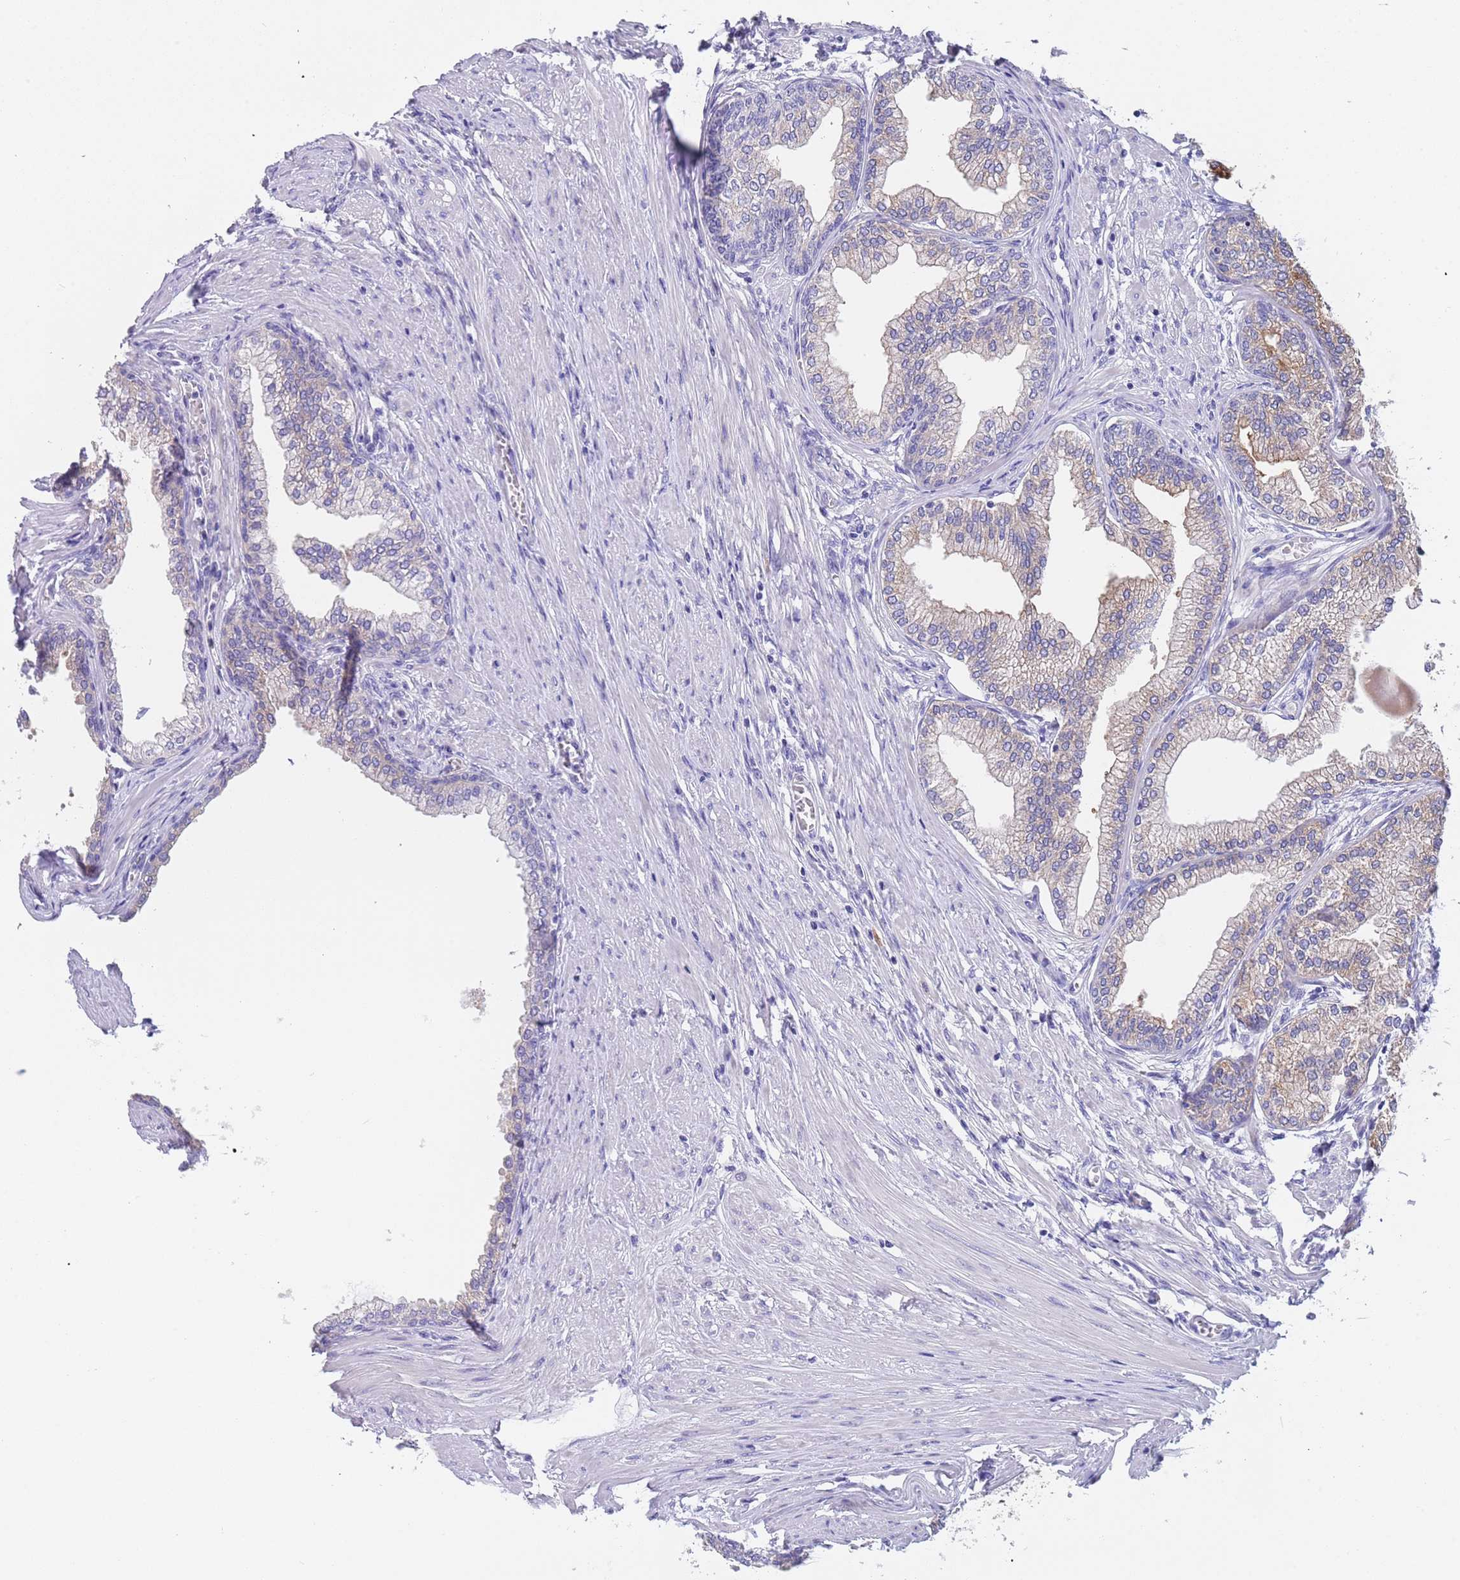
{"staining": {"intensity": "moderate", "quantity": "<25%", "location": "cytoplasmic/membranous"}, "tissue": "prostate", "cell_type": "Glandular cells", "image_type": "normal", "snomed": [{"axis": "morphology", "description": "Normal tissue, NOS"}, {"axis": "morphology", "description": "Urothelial carcinoma, Low grade"}, {"axis": "topography", "description": "Urinary bladder"}, {"axis": "topography", "description": "Prostate"}], "caption": "A high-resolution histopathology image shows immunohistochemistry (IHC) staining of normal prostate, which exhibits moderate cytoplasmic/membranous staining in about <25% of glandular cells.", "gene": "TYW1B", "patient": {"sex": "male", "age": 60}}